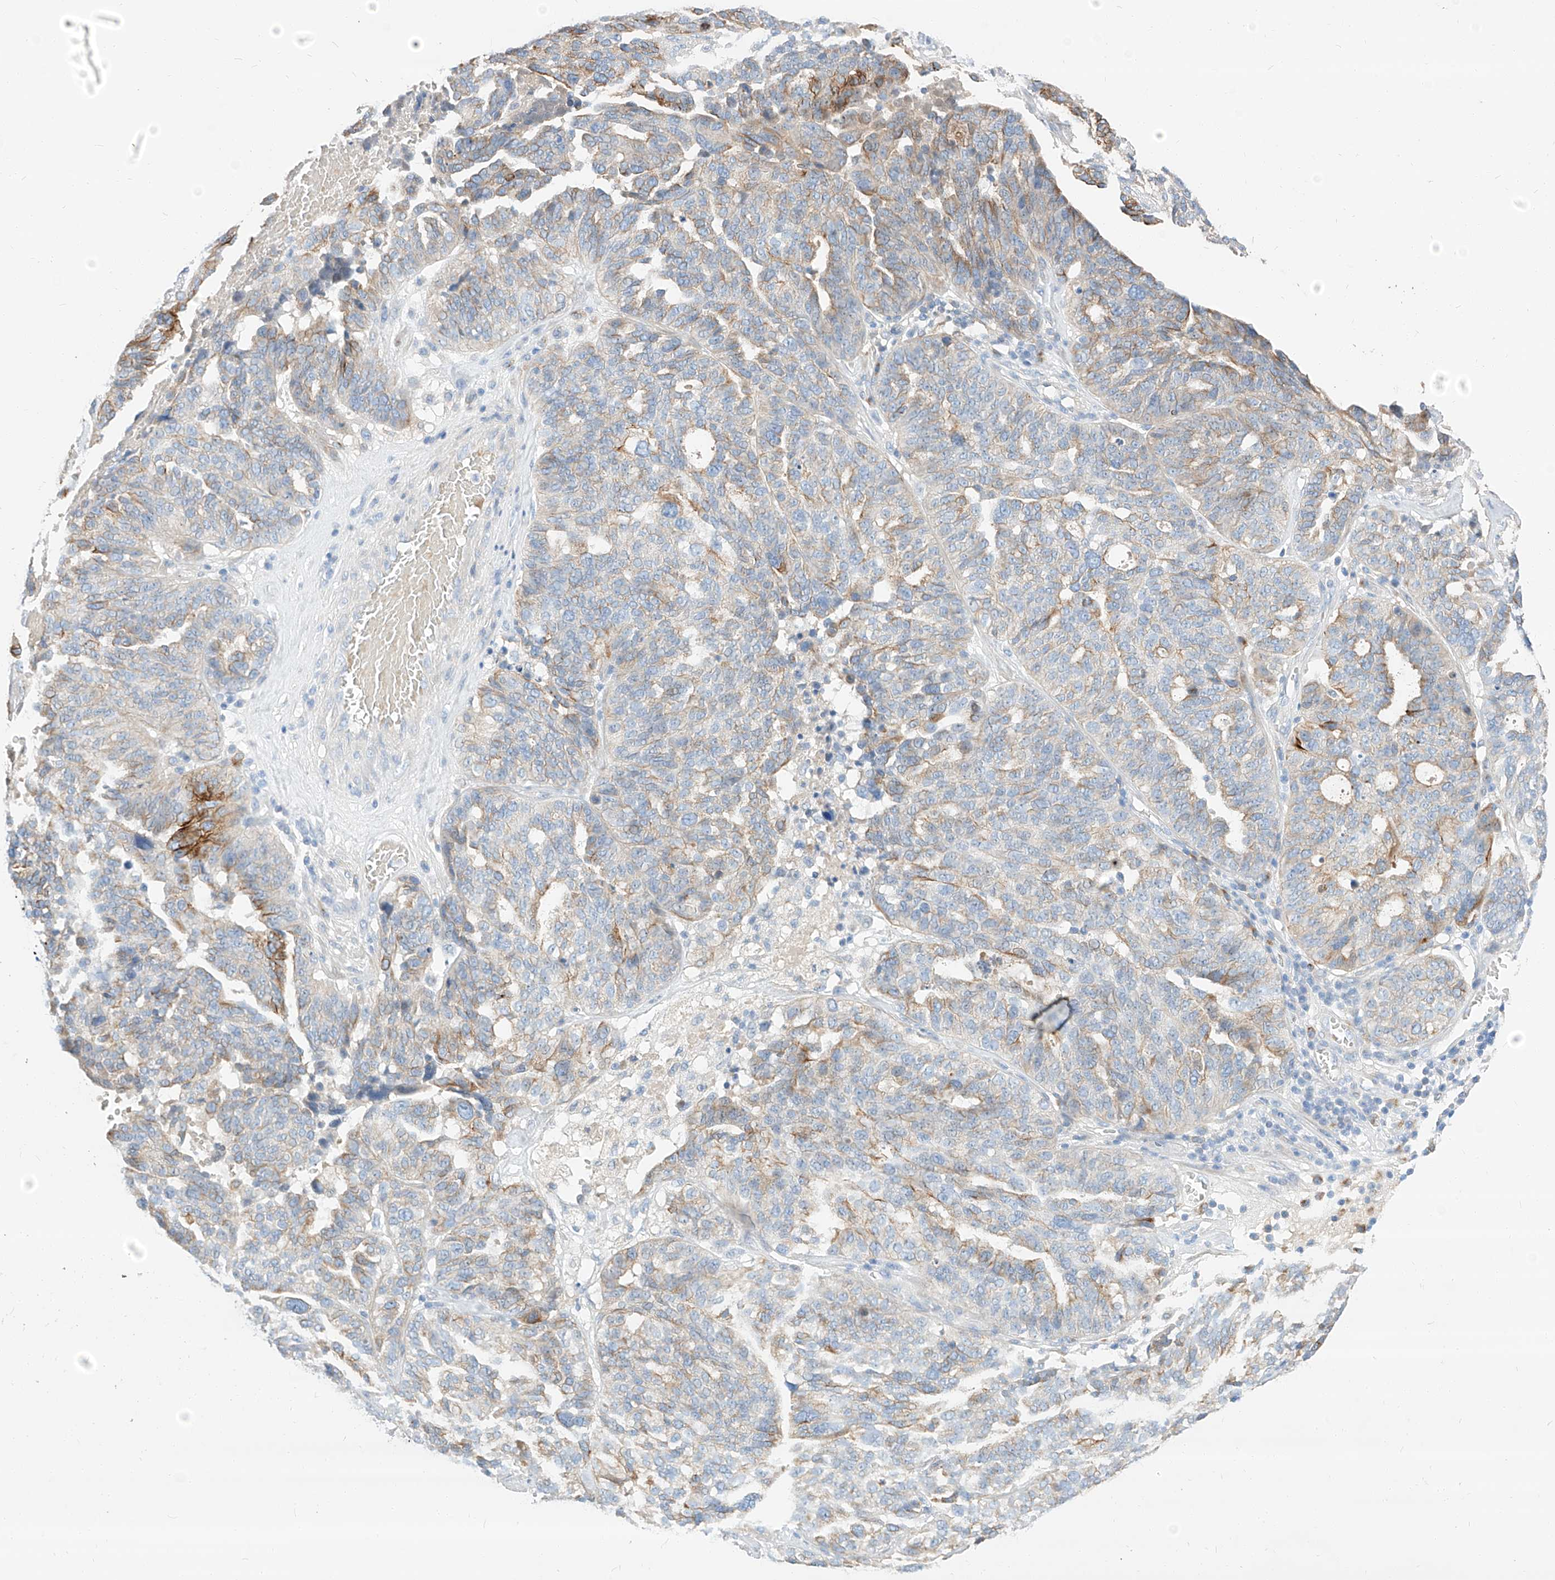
{"staining": {"intensity": "weak", "quantity": "25%-75%", "location": "cytoplasmic/membranous"}, "tissue": "ovarian cancer", "cell_type": "Tumor cells", "image_type": "cancer", "snomed": [{"axis": "morphology", "description": "Cystadenocarcinoma, serous, NOS"}, {"axis": "topography", "description": "Ovary"}], "caption": "Approximately 25%-75% of tumor cells in human ovarian serous cystadenocarcinoma demonstrate weak cytoplasmic/membranous protein expression as visualized by brown immunohistochemical staining.", "gene": "MAP7", "patient": {"sex": "female", "age": 59}}